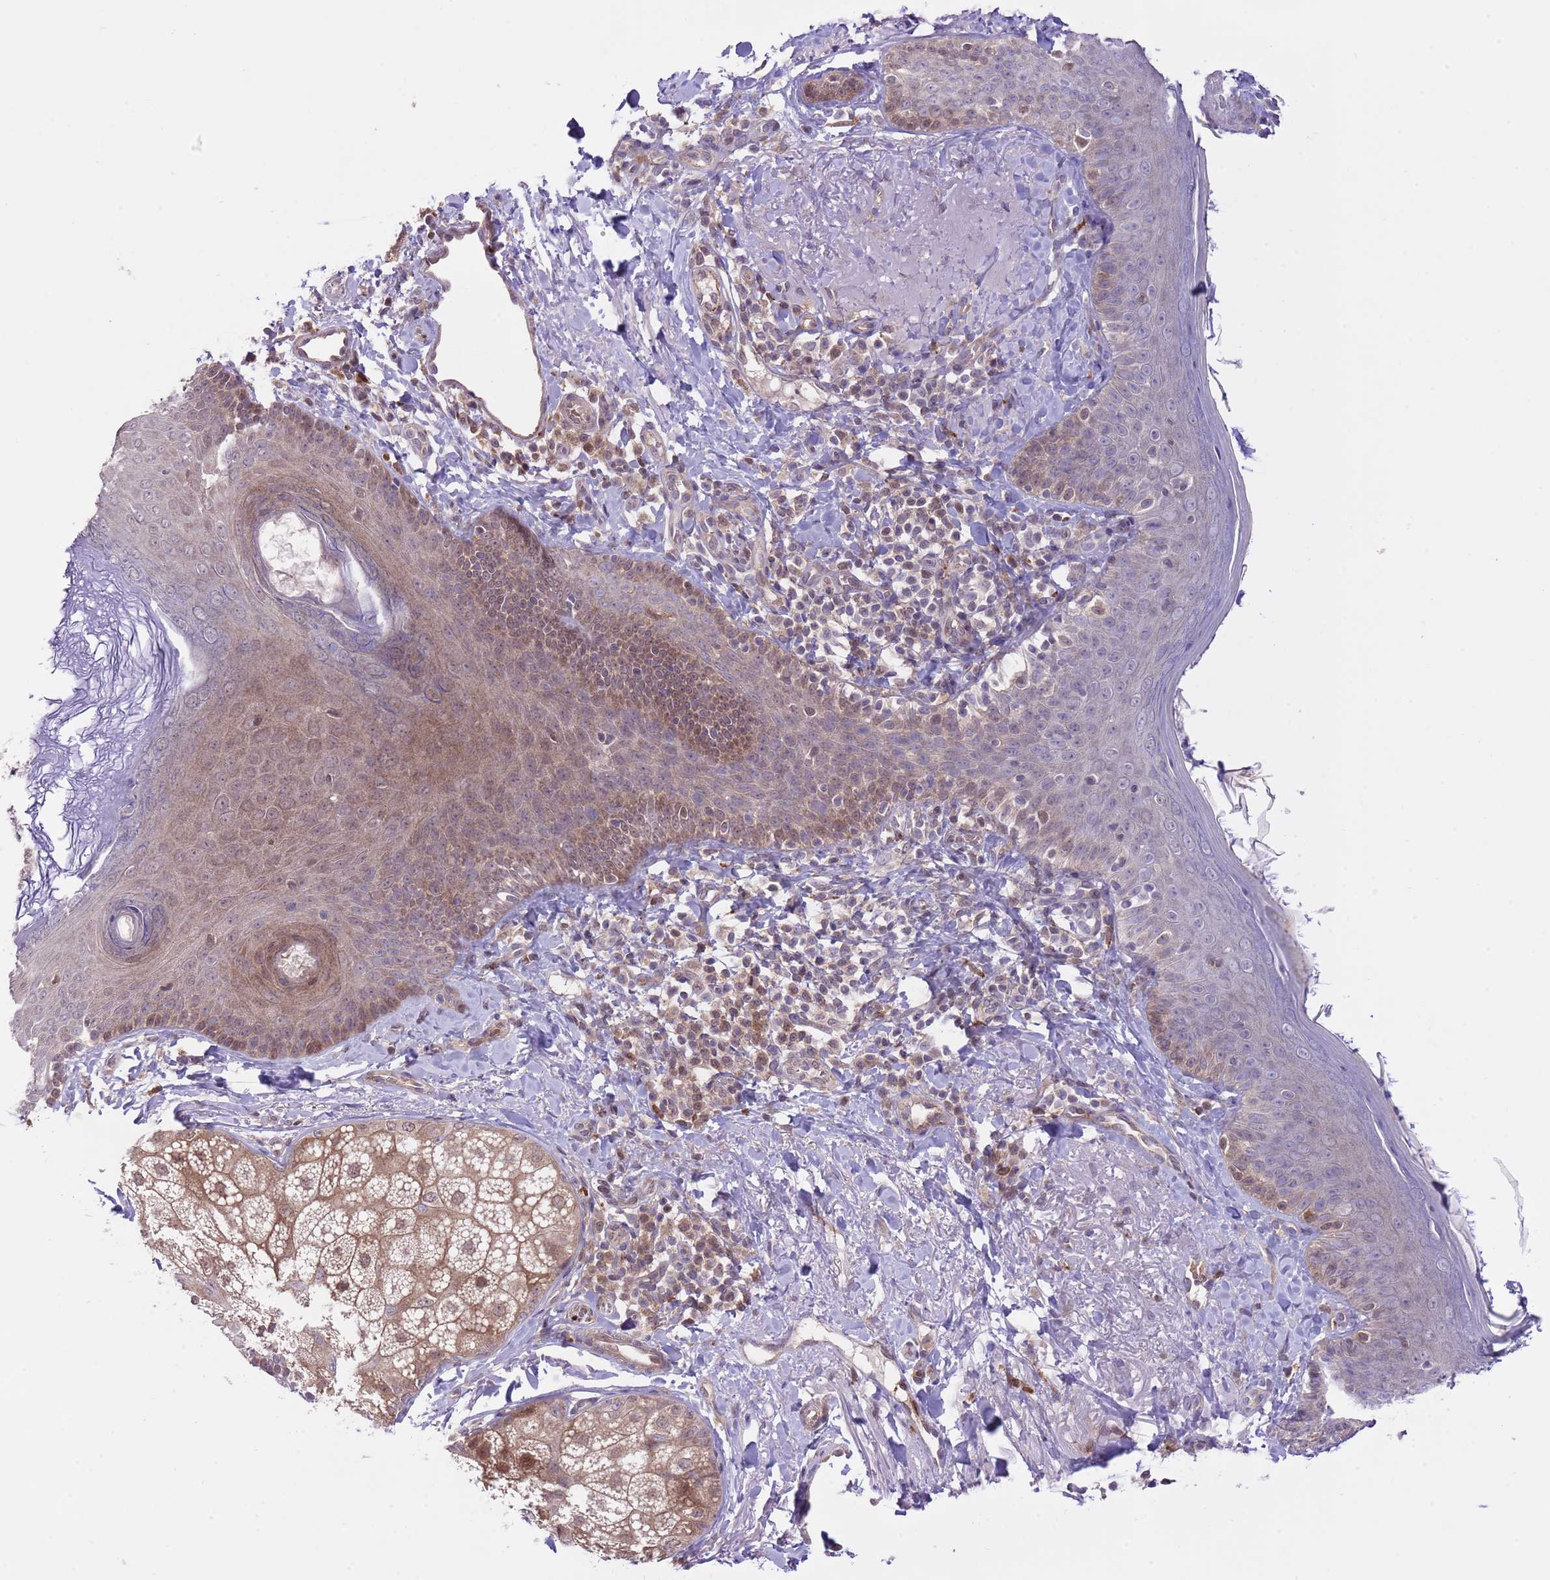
{"staining": {"intensity": "moderate", "quantity": ">75%", "location": "nuclear"}, "tissue": "skin", "cell_type": "Fibroblasts", "image_type": "normal", "snomed": [{"axis": "morphology", "description": "Normal tissue, NOS"}, {"axis": "topography", "description": "Skin"}], "caption": "Immunohistochemistry (IHC) image of unremarkable human skin stained for a protein (brown), which reveals medium levels of moderate nuclear expression in about >75% of fibroblasts.", "gene": "HDHD2", "patient": {"sex": "male", "age": 57}}